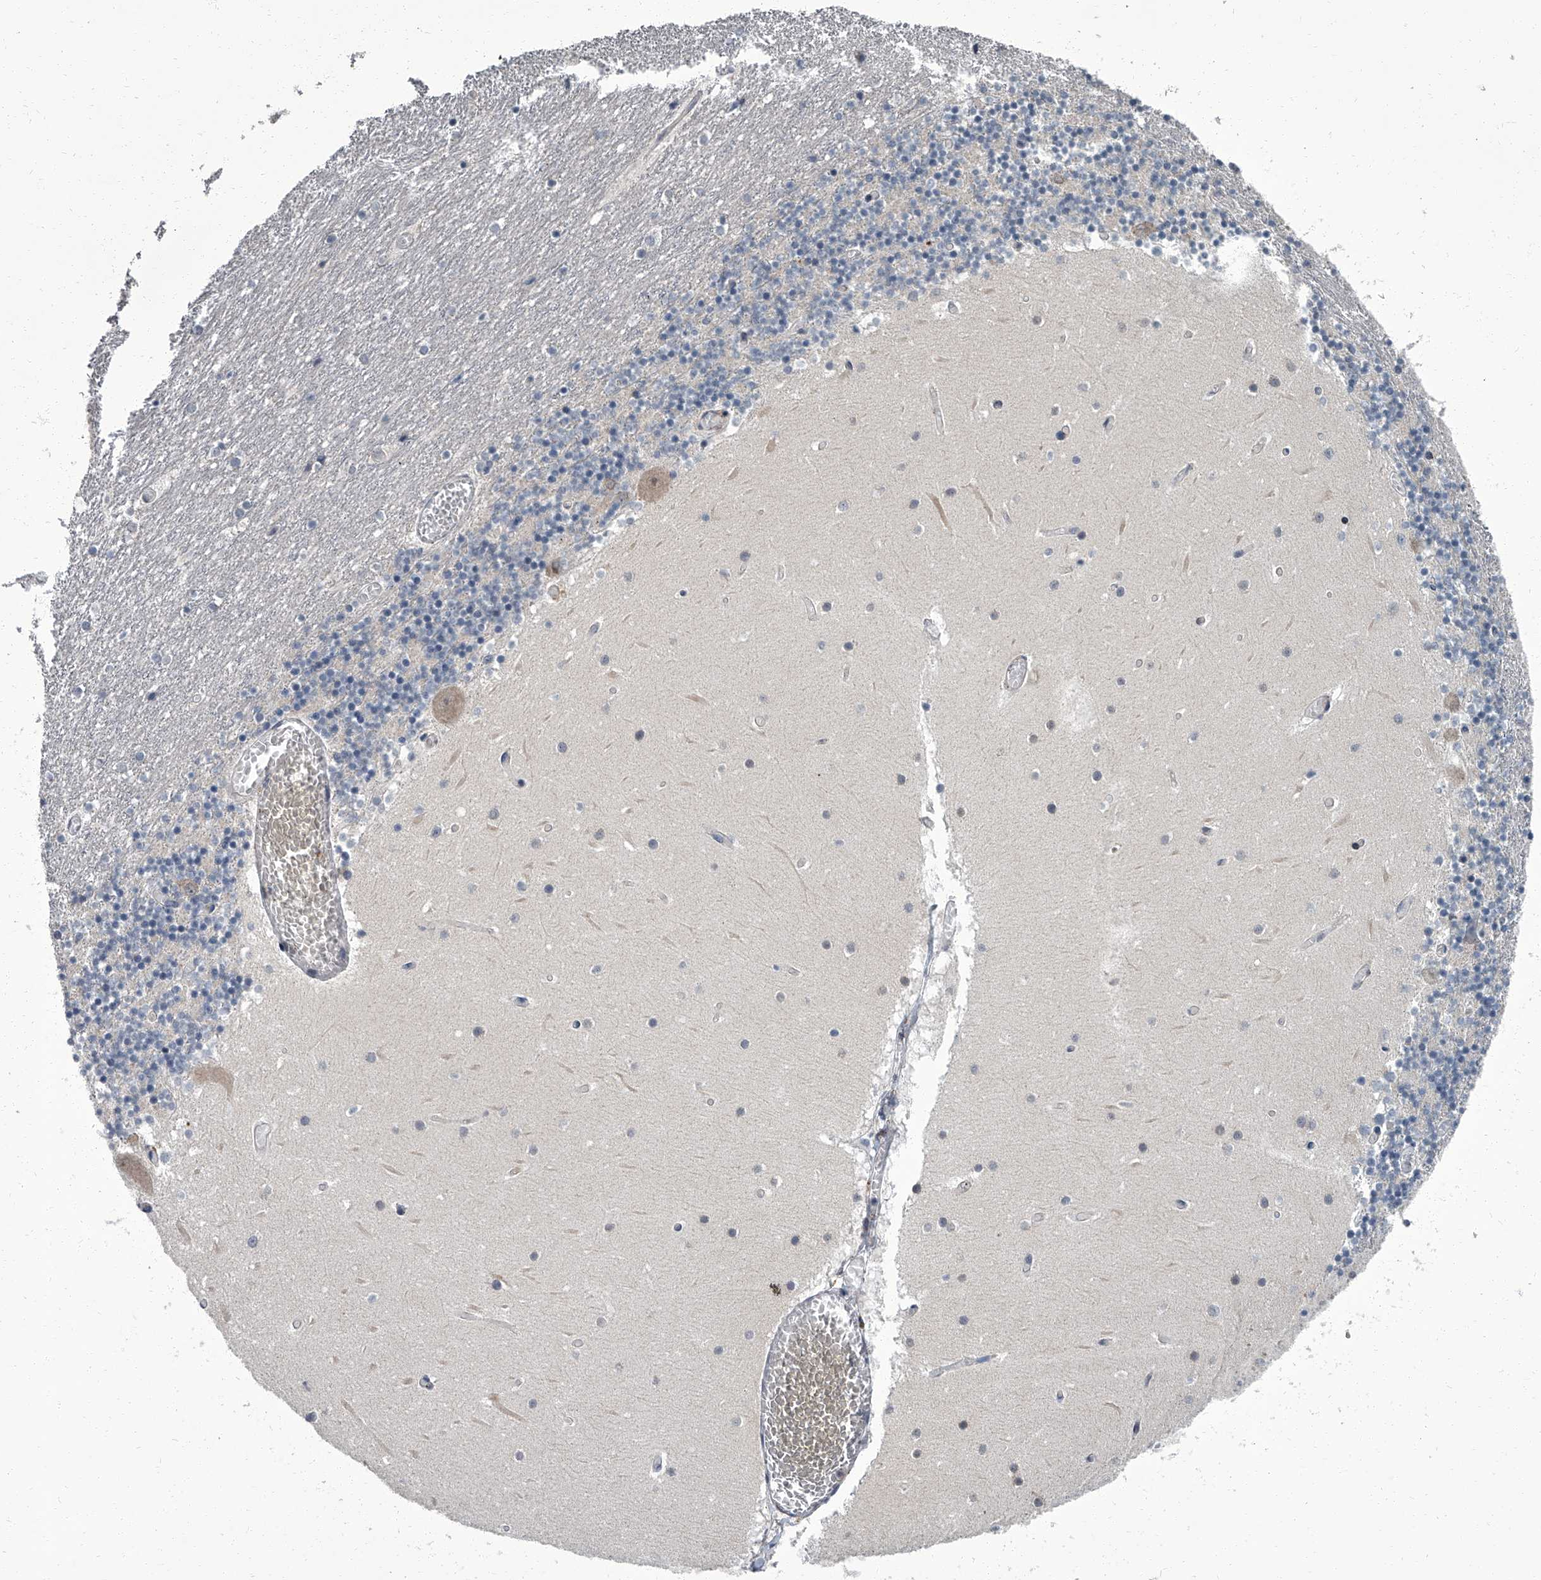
{"staining": {"intensity": "negative", "quantity": "none", "location": "none"}, "tissue": "cerebellum", "cell_type": "Cells in granular layer", "image_type": "normal", "snomed": [{"axis": "morphology", "description": "Normal tissue, NOS"}, {"axis": "topography", "description": "Cerebellum"}], "caption": "High power microscopy histopathology image of an IHC image of unremarkable cerebellum, revealing no significant expression in cells in granular layer.", "gene": "ZNF274", "patient": {"sex": "female", "age": 28}}